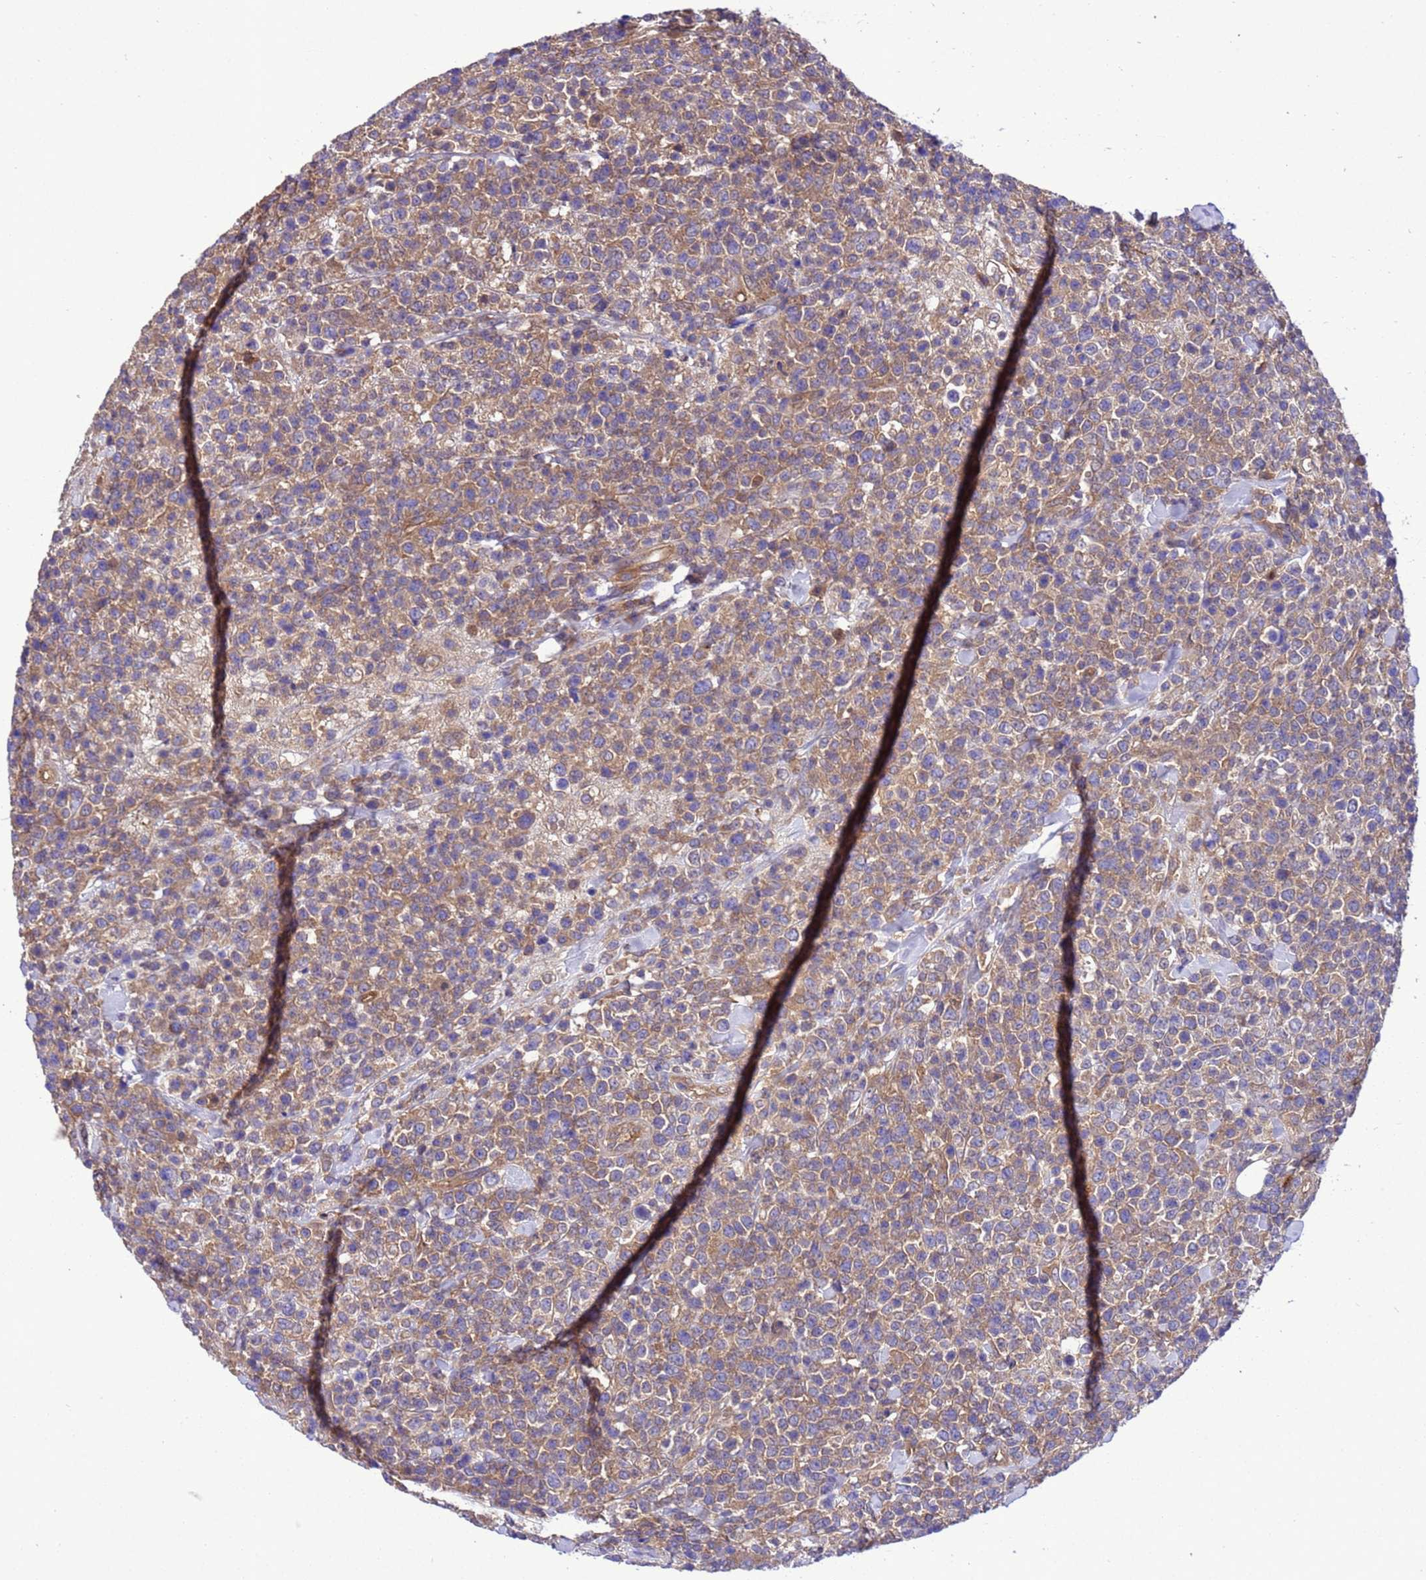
{"staining": {"intensity": "weak", "quantity": "25%-75%", "location": "cytoplasmic/membranous"}, "tissue": "lymphoma", "cell_type": "Tumor cells", "image_type": "cancer", "snomed": [{"axis": "morphology", "description": "Malignant lymphoma, non-Hodgkin's type, High grade"}, {"axis": "topography", "description": "Colon"}], "caption": "Malignant lymphoma, non-Hodgkin's type (high-grade) stained with IHC displays weak cytoplasmic/membranous expression in approximately 25%-75% of tumor cells.", "gene": "RABEP2", "patient": {"sex": "female", "age": 53}}